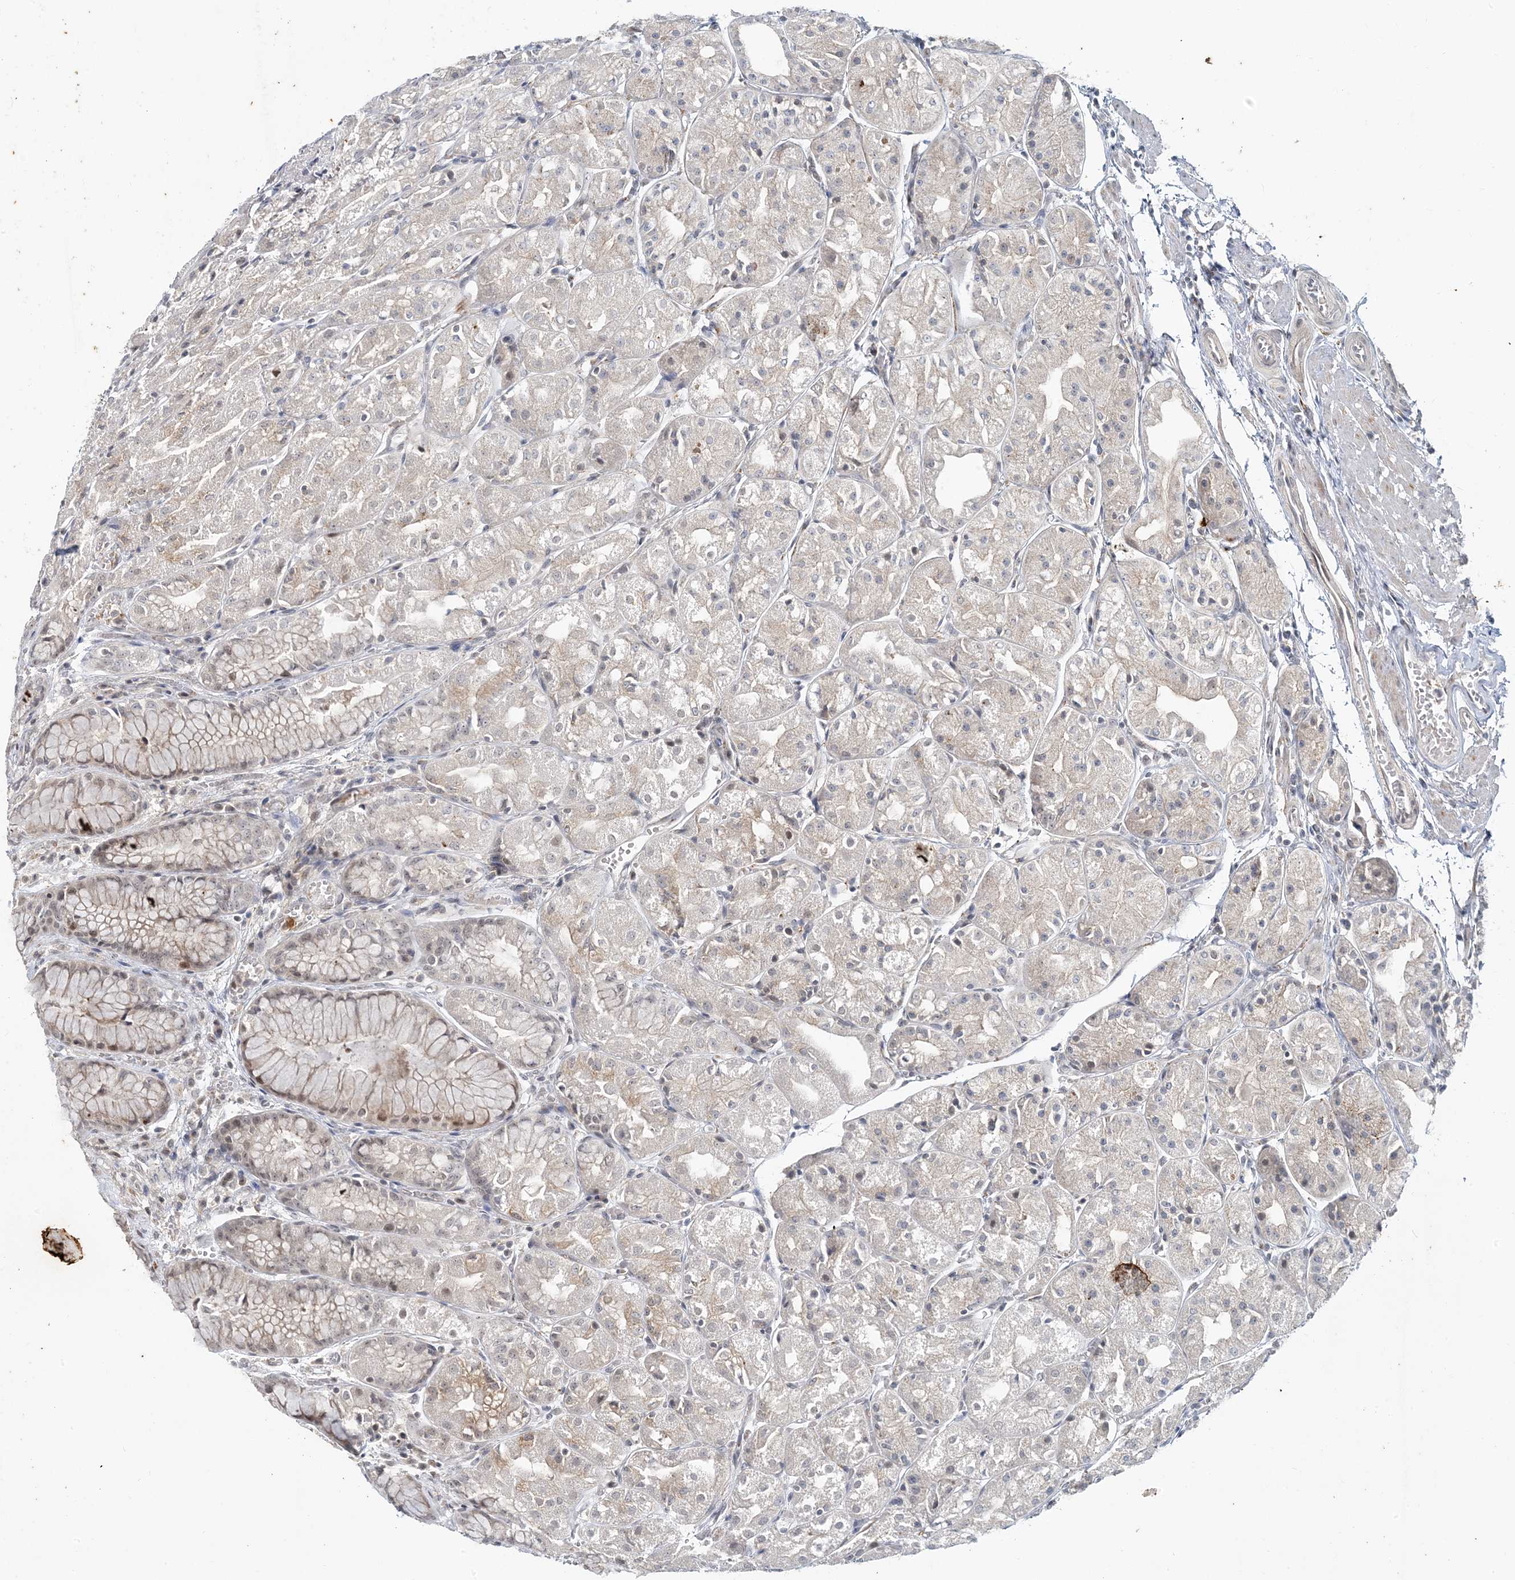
{"staining": {"intensity": "weak", "quantity": "25%-75%", "location": "cytoplasmic/membranous"}, "tissue": "stomach", "cell_type": "Glandular cells", "image_type": "normal", "snomed": [{"axis": "morphology", "description": "Normal tissue, NOS"}, {"axis": "topography", "description": "Stomach, upper"}], "caption": "Immunohistochemistry image of benign stomach stained for a protein (brown), which exhibits low levels of weak cytoplasmic/membranous staining in approximately 25%-75% of glandular cells.", "gene": "LEXM", "patient": {"sex": "male", "age": 72}}